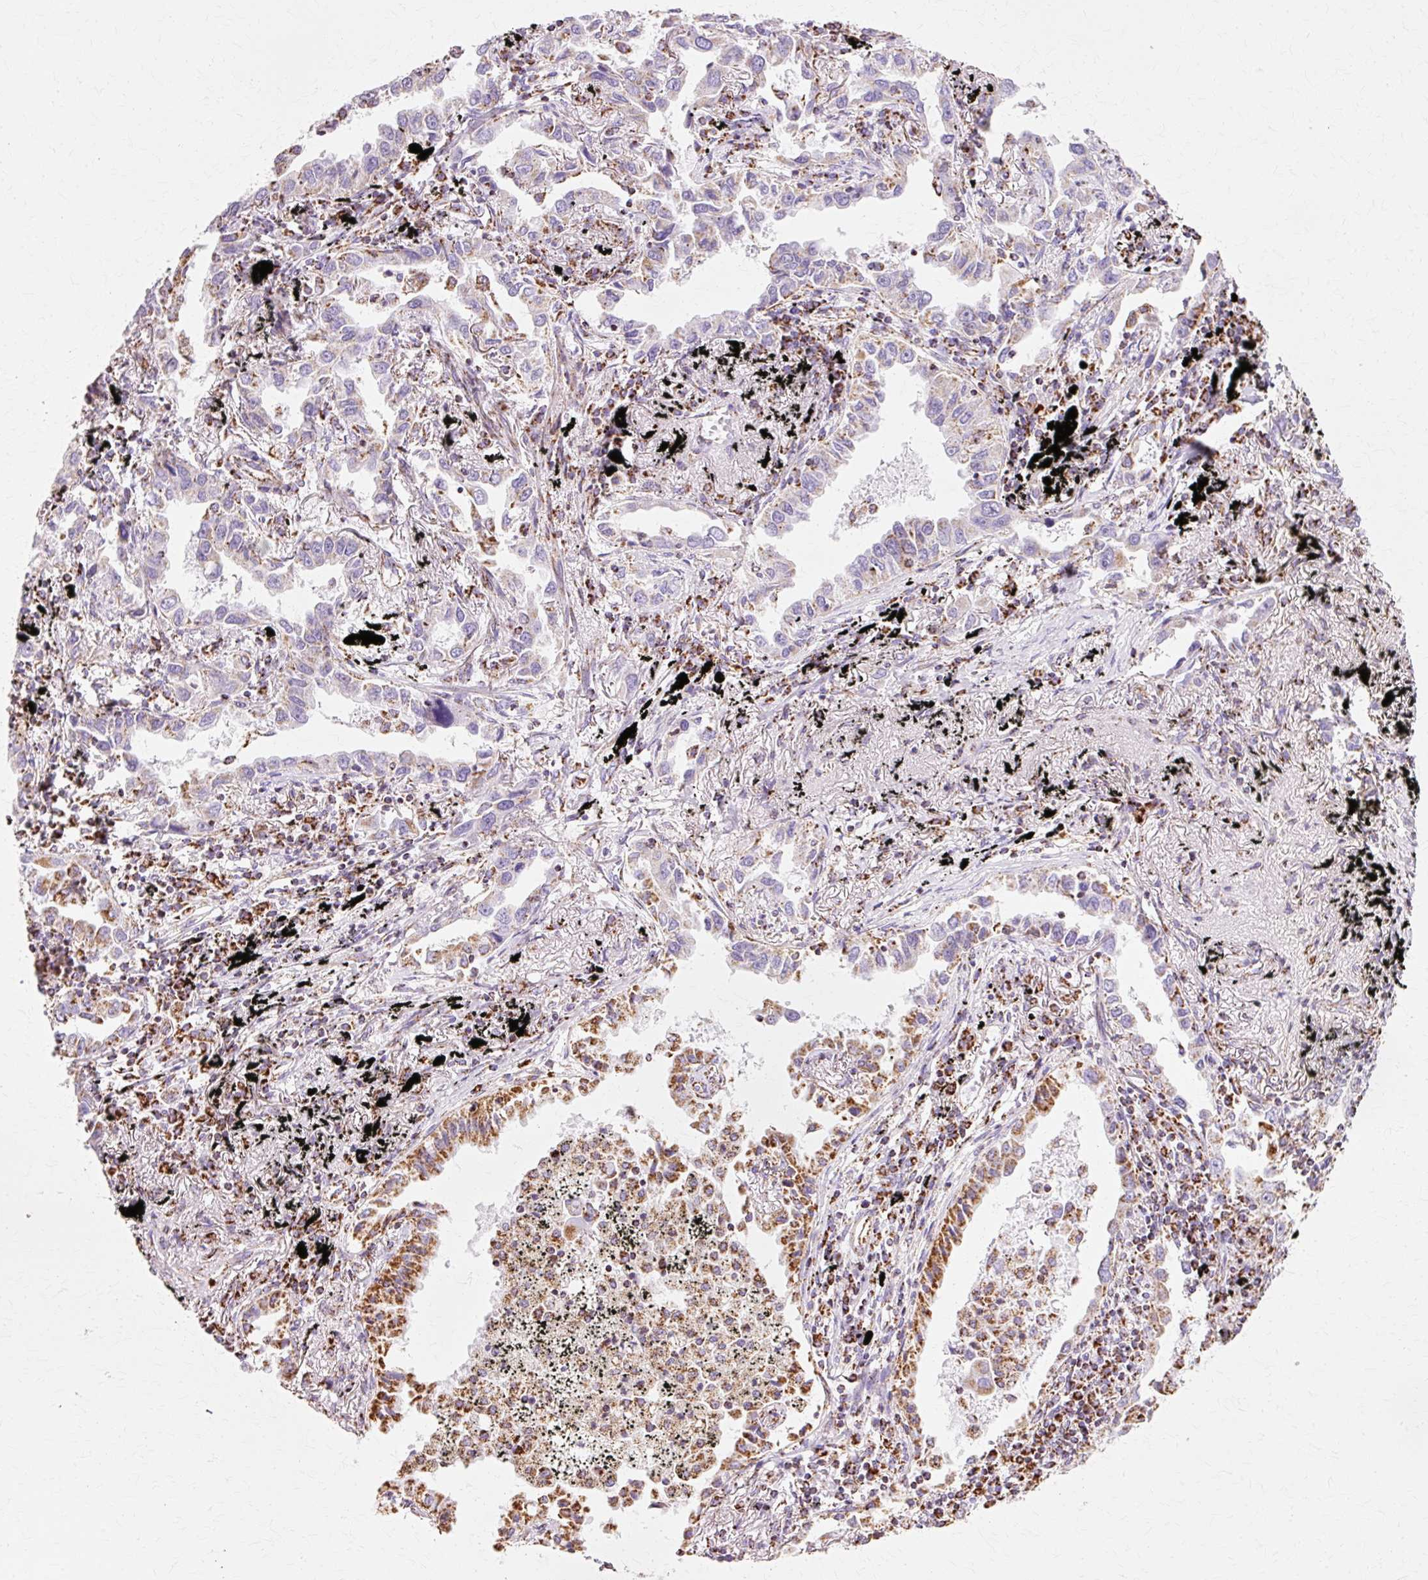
{"staining": {"intensity": "strong", "quantity": "25%-75%", "location": "cytoplasmic/membranous"}, "tissue": "lung cancer", "cell_type": "Tumor cells", "image_type": "cancer", "snomed": [{"axis": "morphology", "description": "Adenocarcinoma, NOS"}, {"axis": "topography", "description": "Lung"}], "caption": "Protein analysis of lung cancer (adenocarcinoma) tissue exhibits strong cytoplasmic/membranous staining in approximately 25%-75% of tumor cells.", "gene": "ATP5PO", "patient": {"sex": "male", "age": 67}}